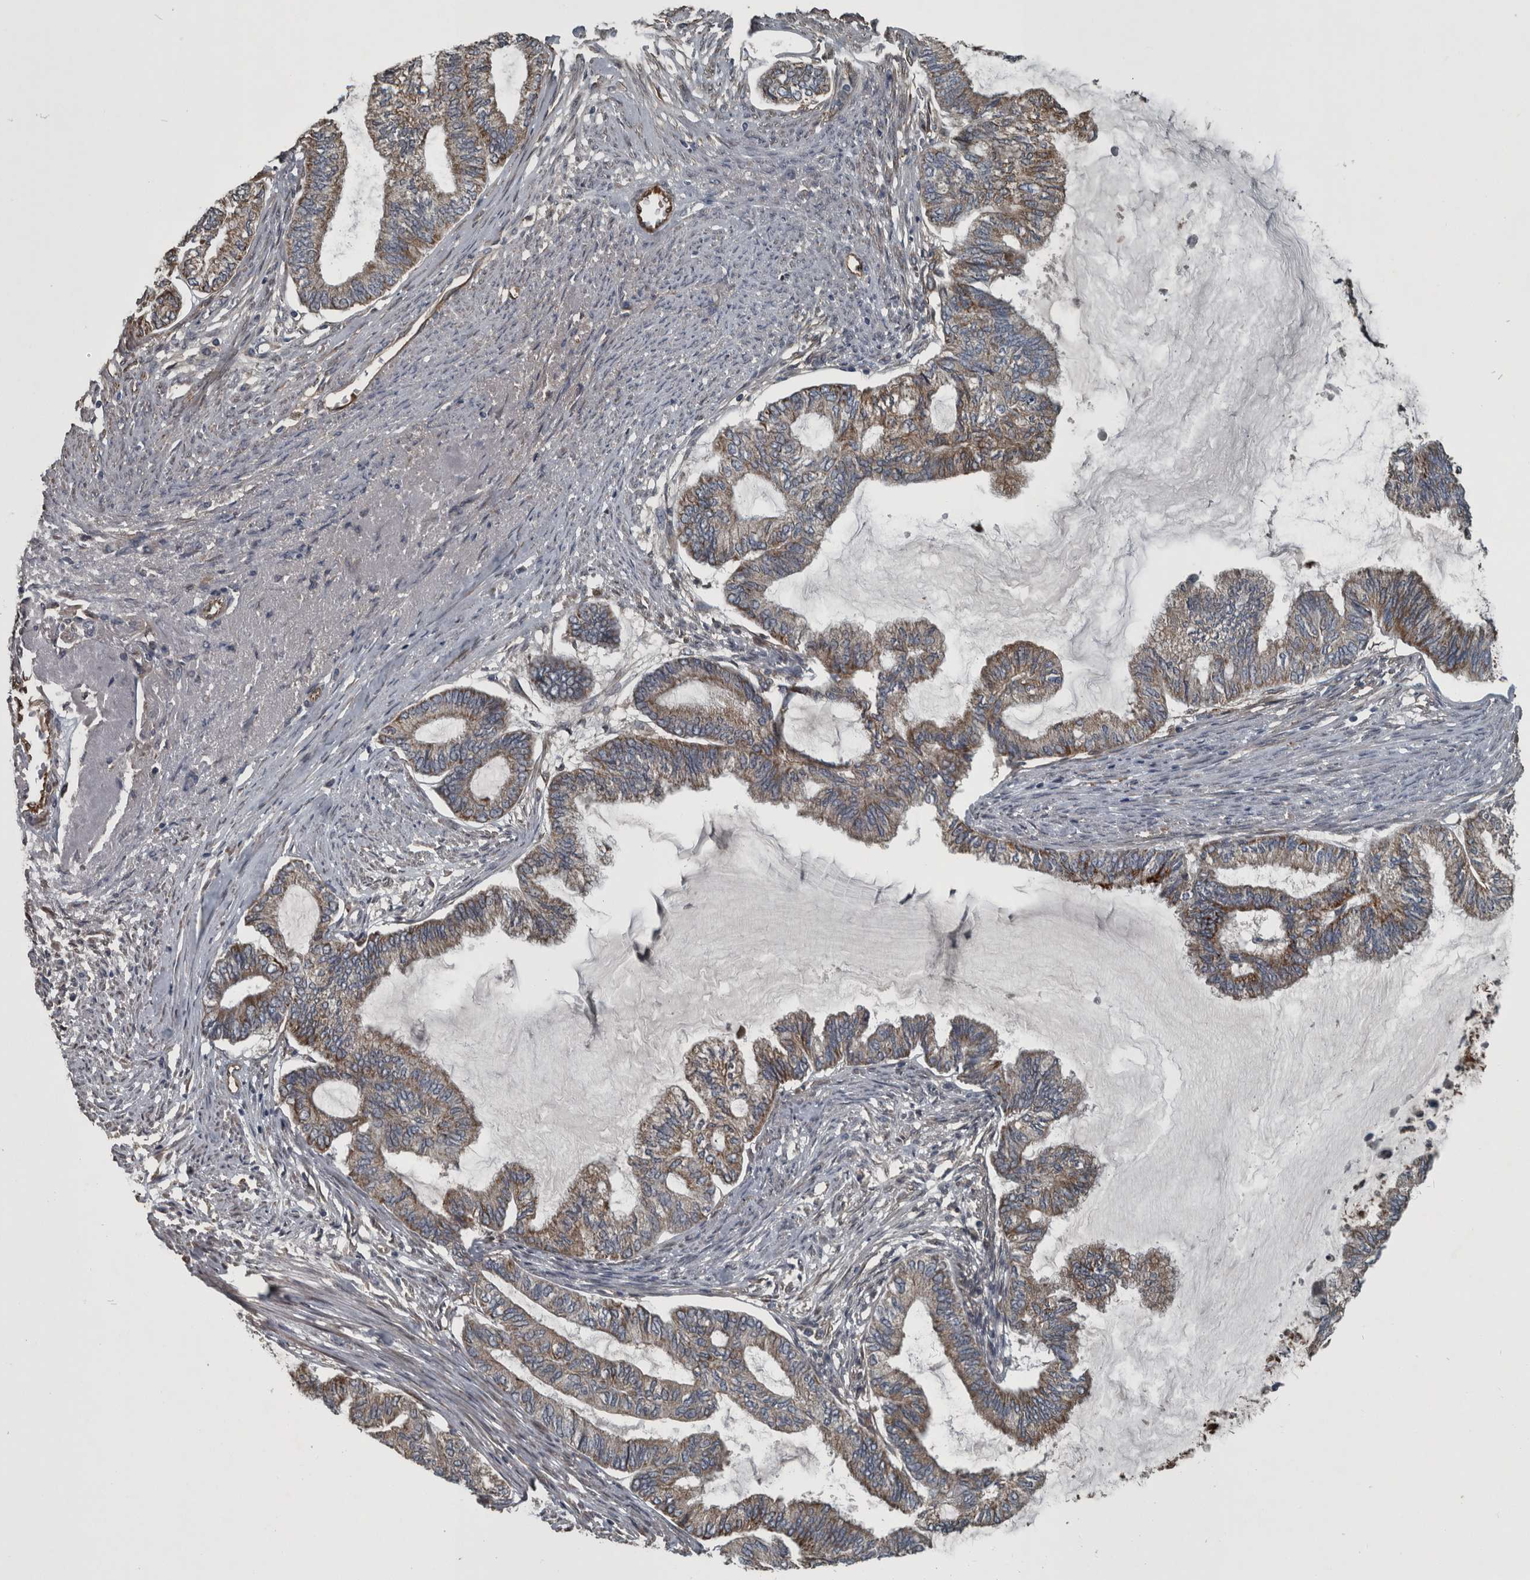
{"staining": {"intensity": "weak", "quantity": ">75%", "location": "cytoplasmic/membranous"}, "tissue": "endometrial cancer", "cell_type": "Tumor cells", "image_type": "cancer", "snomed": [{"axis": "morphology", "description": "Adenocarcinoma, NOS"}, {"axis": "topography", "description": "Endometrium"}], "caption": "A micrograph showing weak cytoplasmic/membranous positivity in approximately >75% of tumor cells in endometrial cancer (adenocarcinoma), as visualized by brown immunohistochemical staining.", "gene": "EXOC8", "patient": {"sex": "female", "age": 86}}